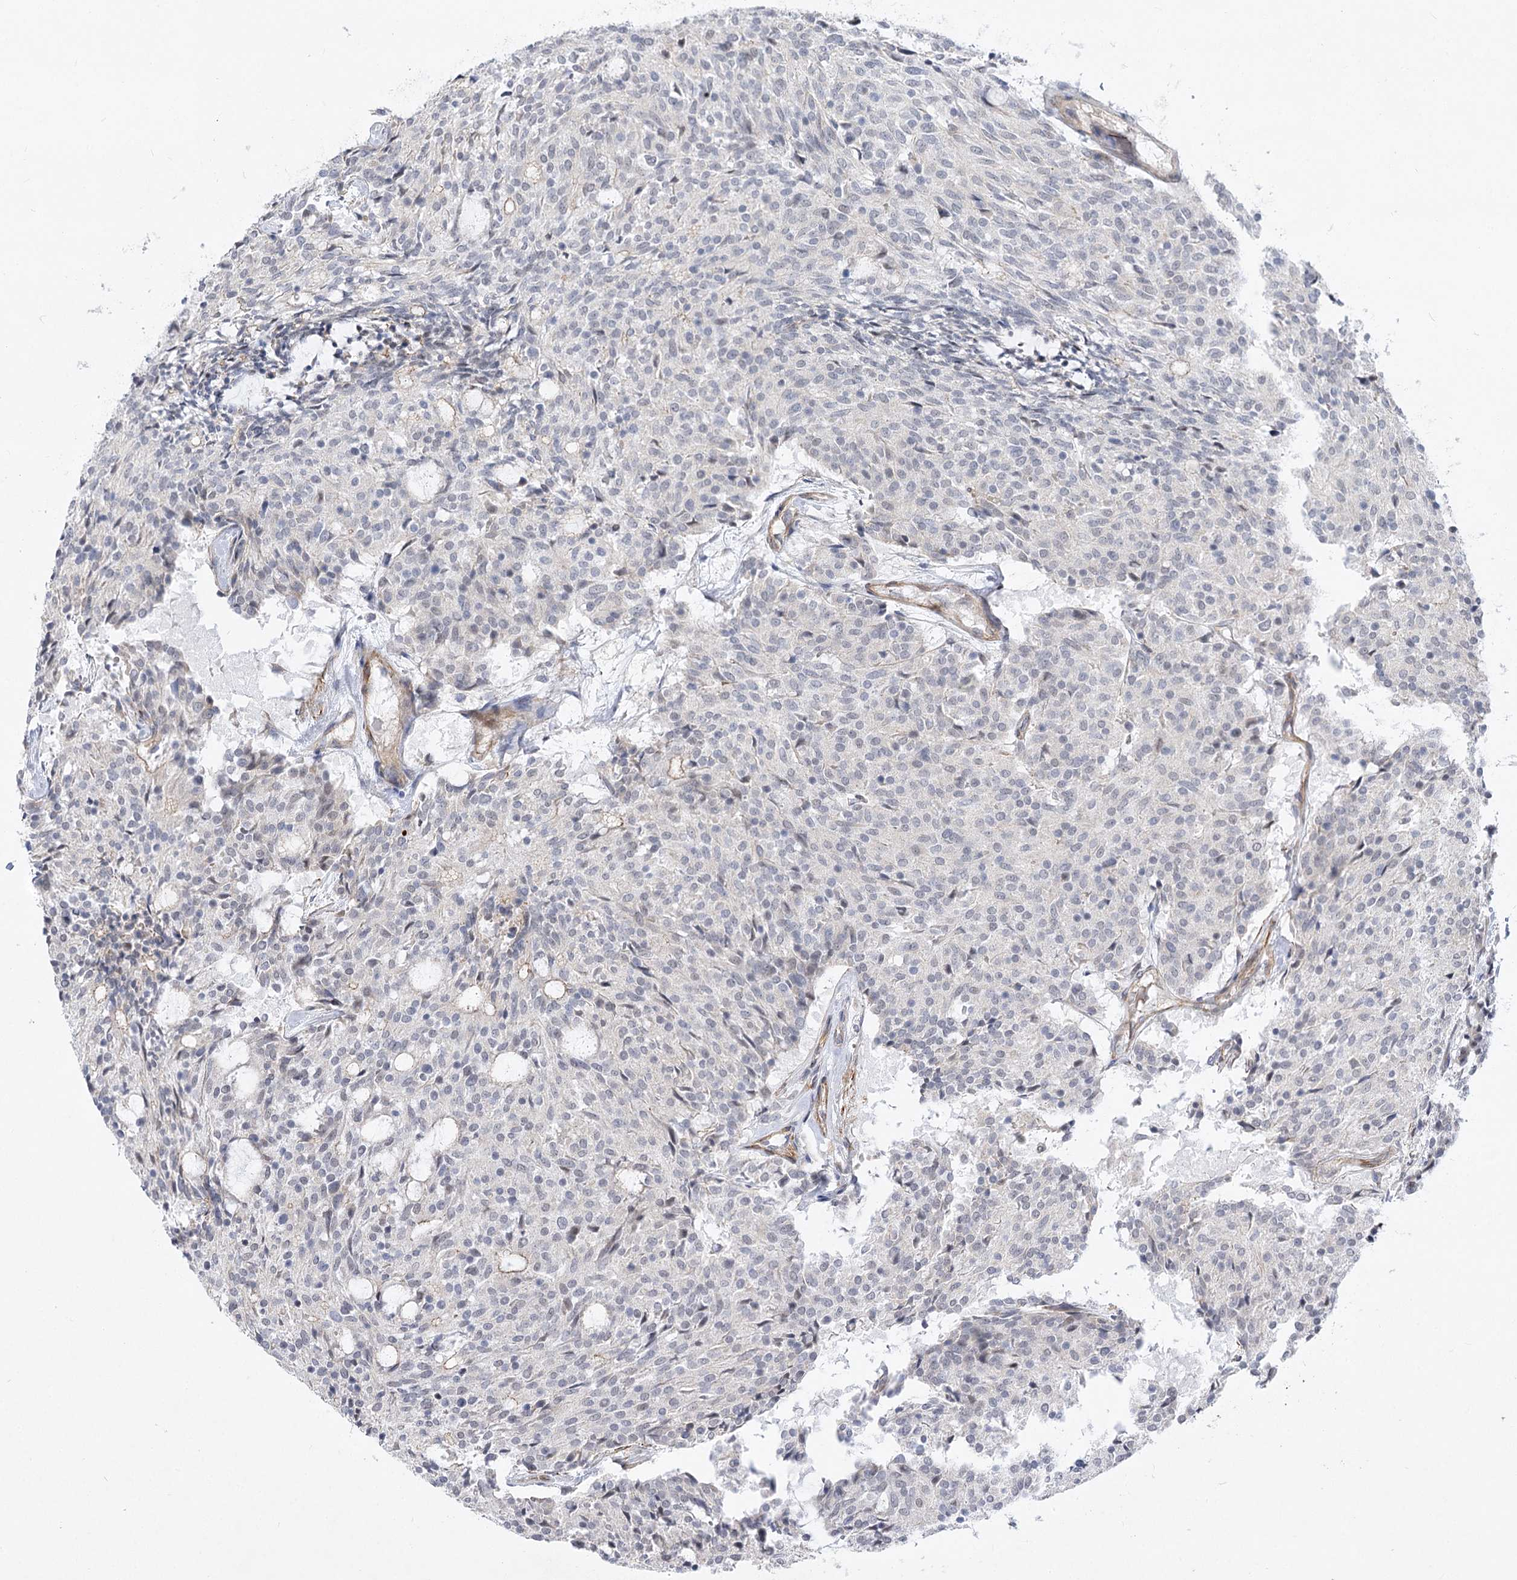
{"staining": {"intensity": "negative", "quantity": "none", "location": "none"}, "tissue": "carcinoid", "cell_type": "Tumor cells", "image_type": "cancer", "snomed": [{"axis": "morphology", "description": "Carcinoid, malignant, NOS"}, {"axis": "topography", "description": "Pancreas"}], "caption": "Carcinoid was stained to show a protein in brown. There is no significant expression in tumor cells.", "gene": "ARSI", "patient": {"sex": "female", "age": 54}}